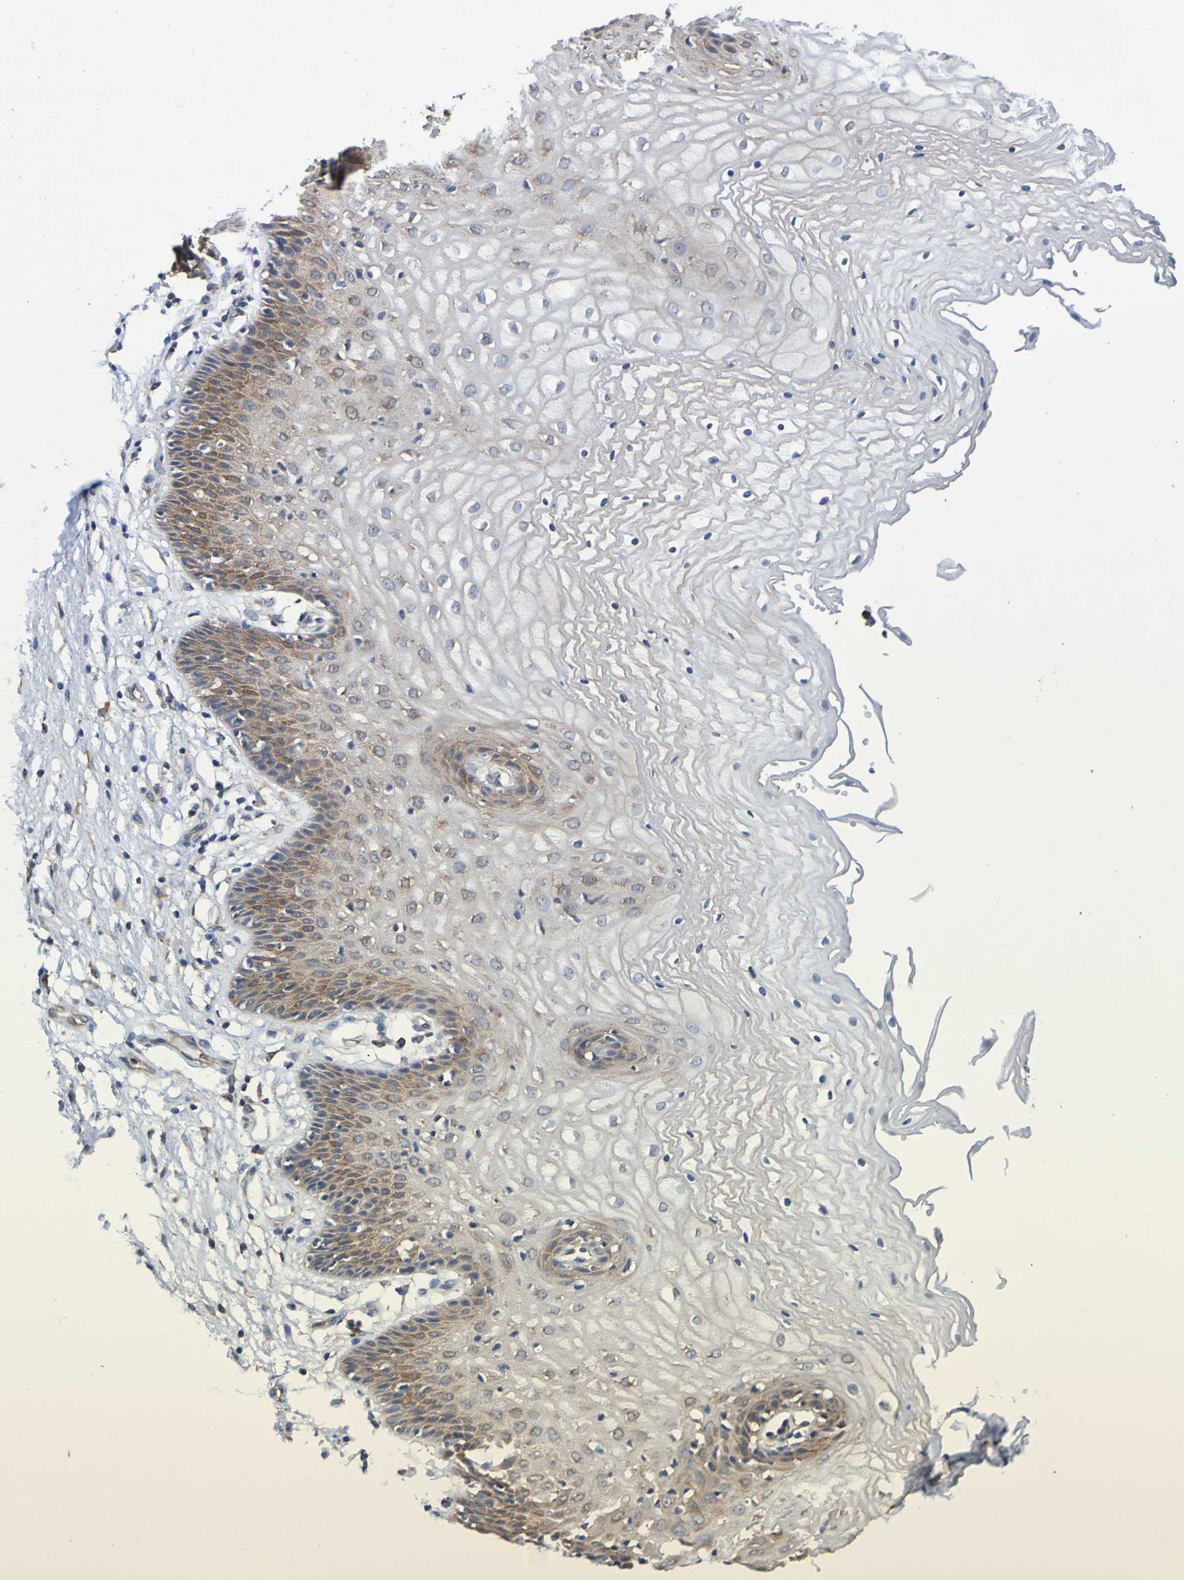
{"staining": {"intensity": "strong", "quantity": "25%-75%", "location": "cytoplasmic/membranous"}, "tissue": "vagina", "cell_type": "Squamous epithelial cells", "image_type": "normal", "snomed": [{"axis": "morphology", "description": "Normal tissue, NOS"}, {"axis": "topography", "description": "Vagina"}], "caption": "The photomicrograph exhibits staining of normal vagina, revealing strong cytoplasmic/membranous protein staining (brown color) within squamous epithelial cells.", "gene": "AXIN1", "patient": {"sex": "female", "age": 34}}